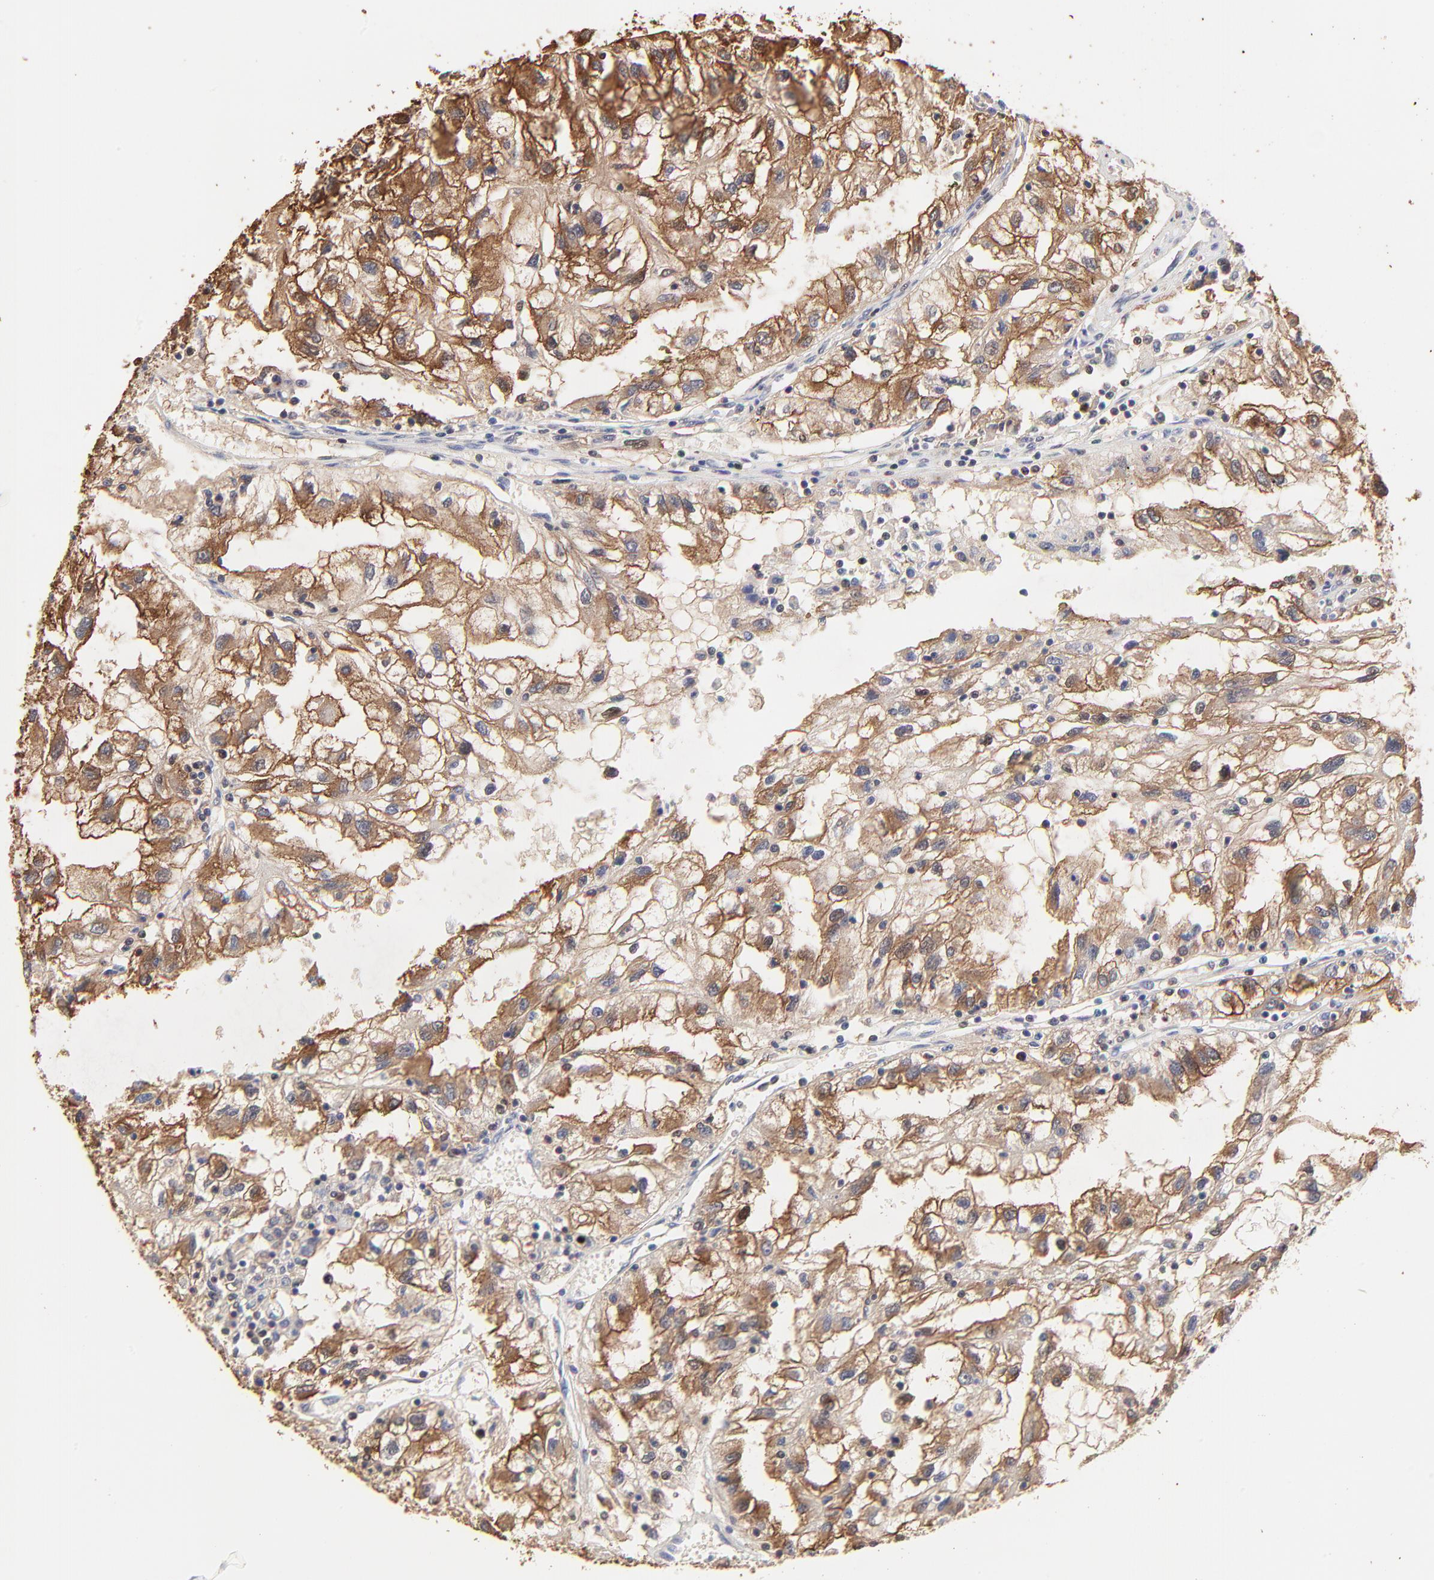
{"staining": {"intensity": "moderate", "quantity": ">75%", "location": "cytoplasmic/membranous"}, "tissue": "renal cancer", "cell_type": "Tumor cells", "image_type": "cancer", "snomed": [{"axis": "morphology", "description": "Normal tissue, NOS"}, {"axis": "morphology", "description": "Adenocarcinoma, NOS"}, {"axis": "topography", "description": "Kidney"}], "caption": "Immunohistochemical staining of human renal adenocarcinoma reveals medium levels of moderate cytoplasmic/membranous protein positivity in about >75% of tumor cells.", "gene": "BIRC5", "patient": {"sex": "male", "age": 71}}